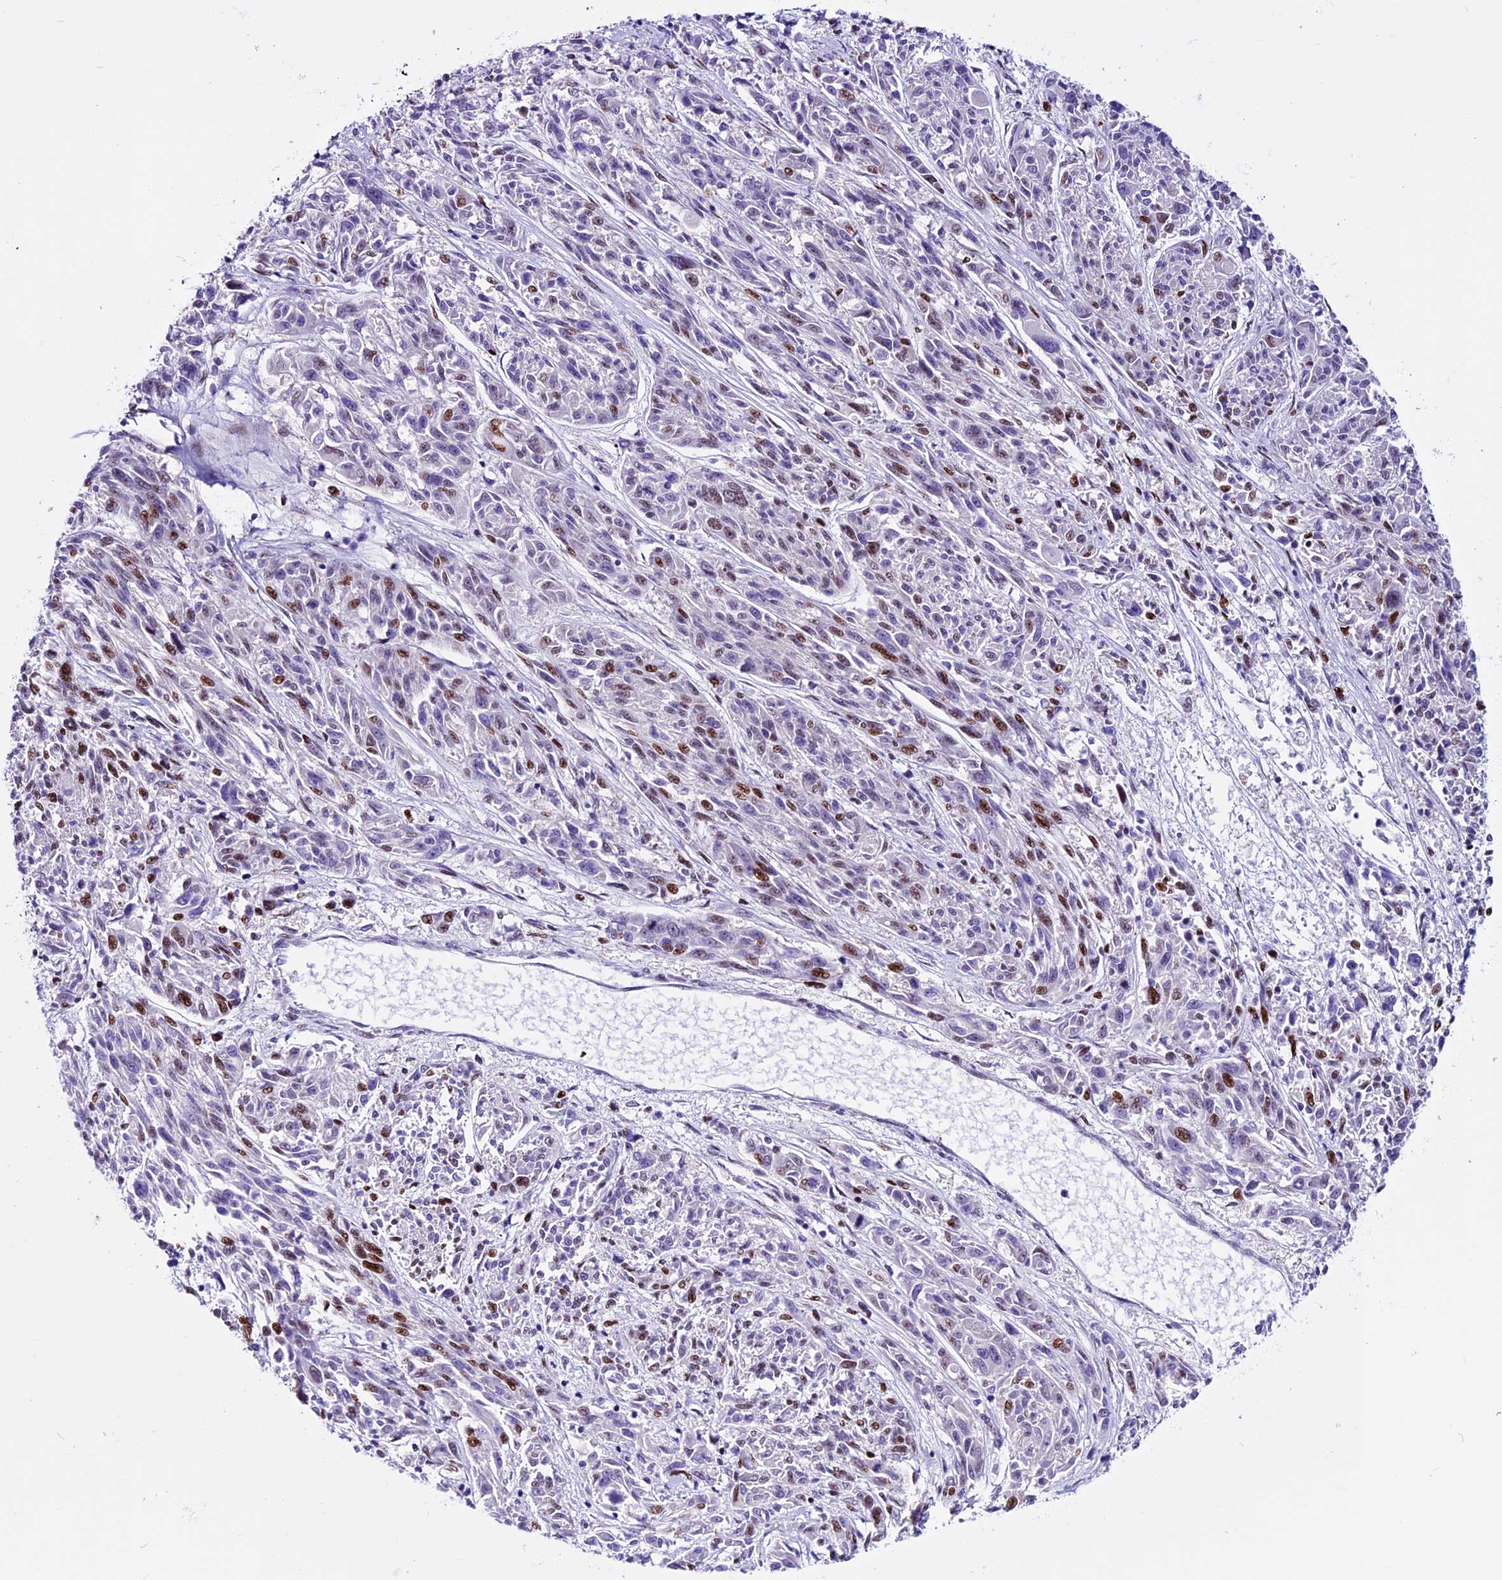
{"staining": {"intensity": "moderate", "quantity": "<25%", "location": "nuclear"}, "tissue": "melanoma", "cell_type": "Tumor cells", "image_type": "cancer", "snomed": [{"axis": "morphology", "description": "Malignant melanoma, NOS"}, {"axis": "topography", "description": "Skin"}], "caption": "An immunohistochemistry (IHC) histopathology image of tumor tissue is shown. Protein staining in brown shows moderate nuclear positivity in malignant melanoma within tumor cells. The protein of interest is stained brown, and the nuclei are stained in blue (DAB IHC with brightfield microscopy, high magnification).", "gene": "RINL", "patient": {"sex": "male", "age": 53}}